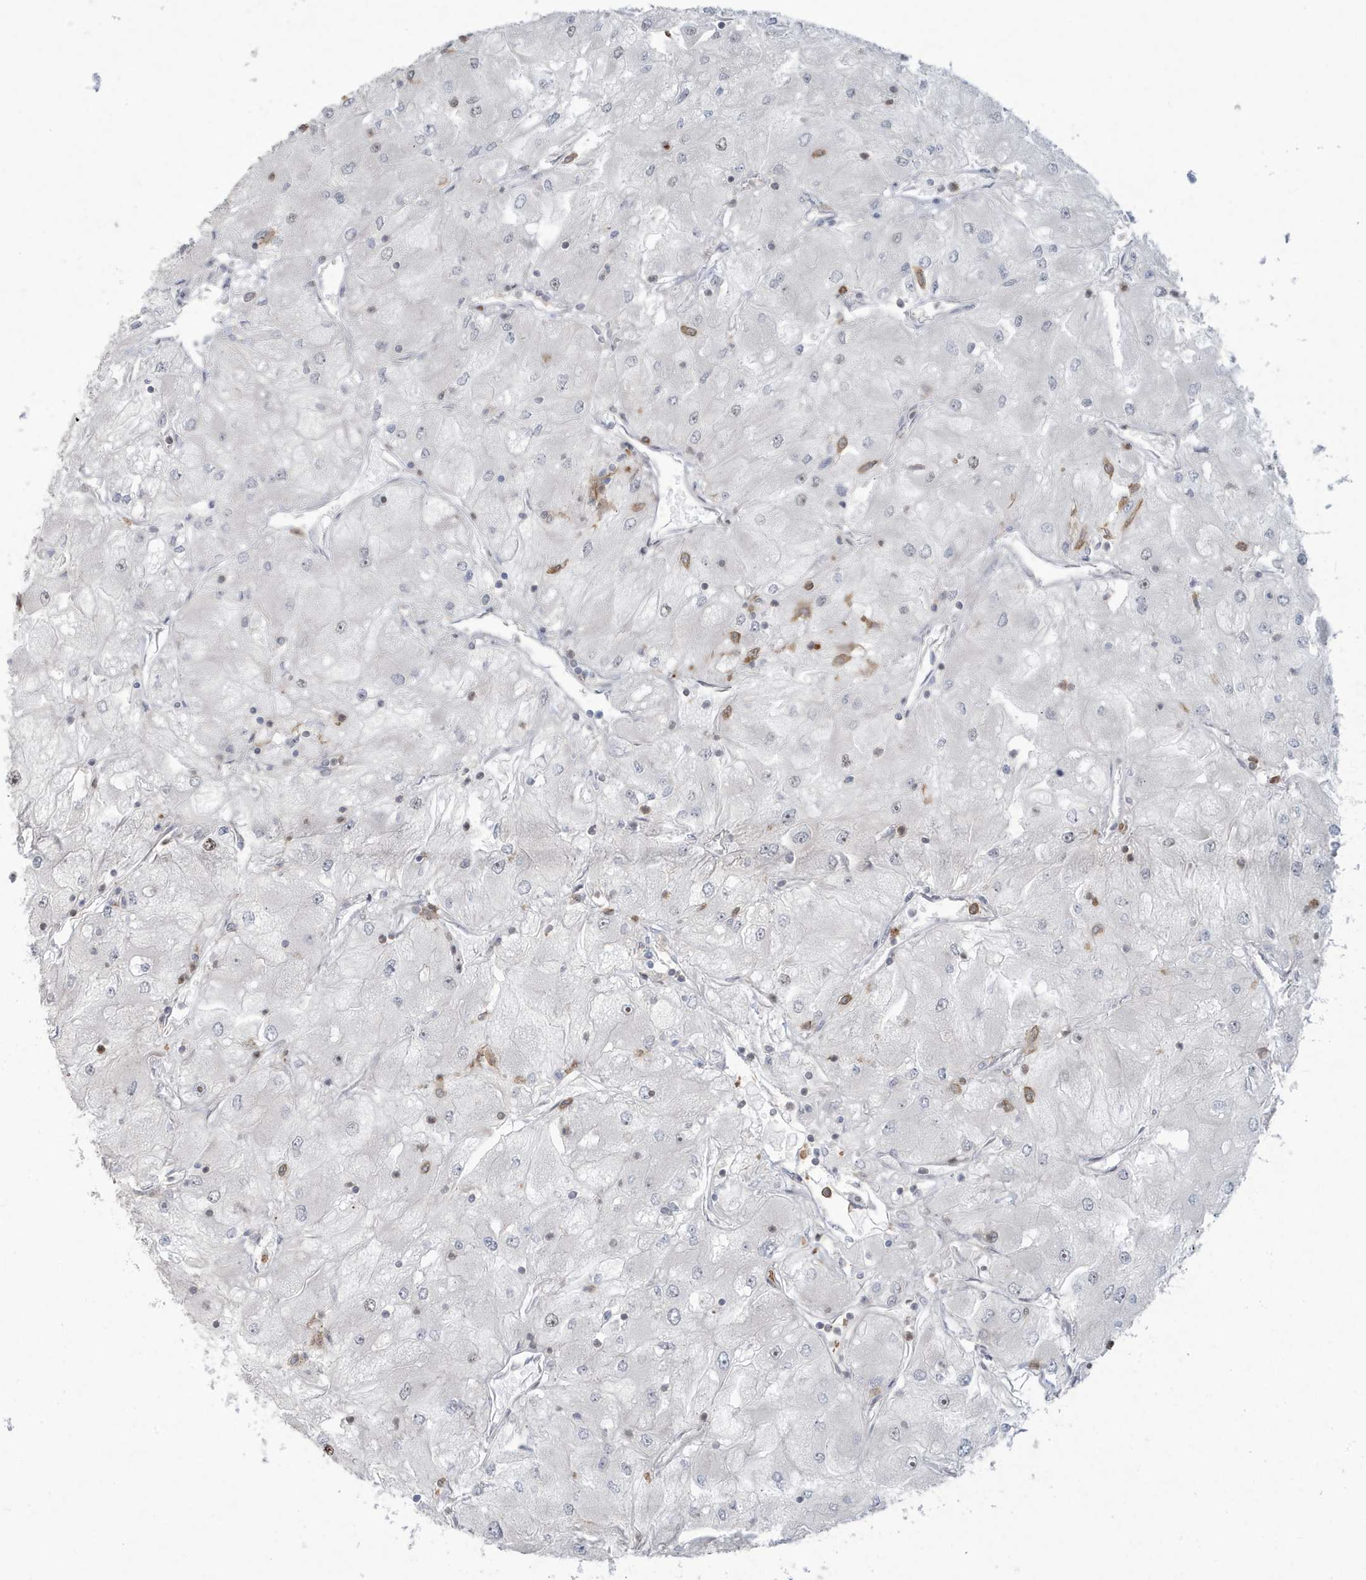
{"staining": {"intensity": "negative", "quantity": "none", "location": "none"}, "tissue": "renal cancer", "cell_type": "Tumor cells", "image_type": "cancer", "snomed": [{"axis": "morphology", "description": "Adenocarcinoma, NOS"}, {"axis": "topography", "description": "Kidney"}], "caption": "Immunohistochemistry image of neoplastic tissue: renal adenocarcinoma stained with DAB demonstrates no significant protein expression in tumor cells. (DAB (3,3'-diaminobenzidine) immunohistochemistry (IHC) visualized using brightfield microscopy, high magnification).", "gene": "C1orf52", "patient": {"sex": "male", "age": 80}}